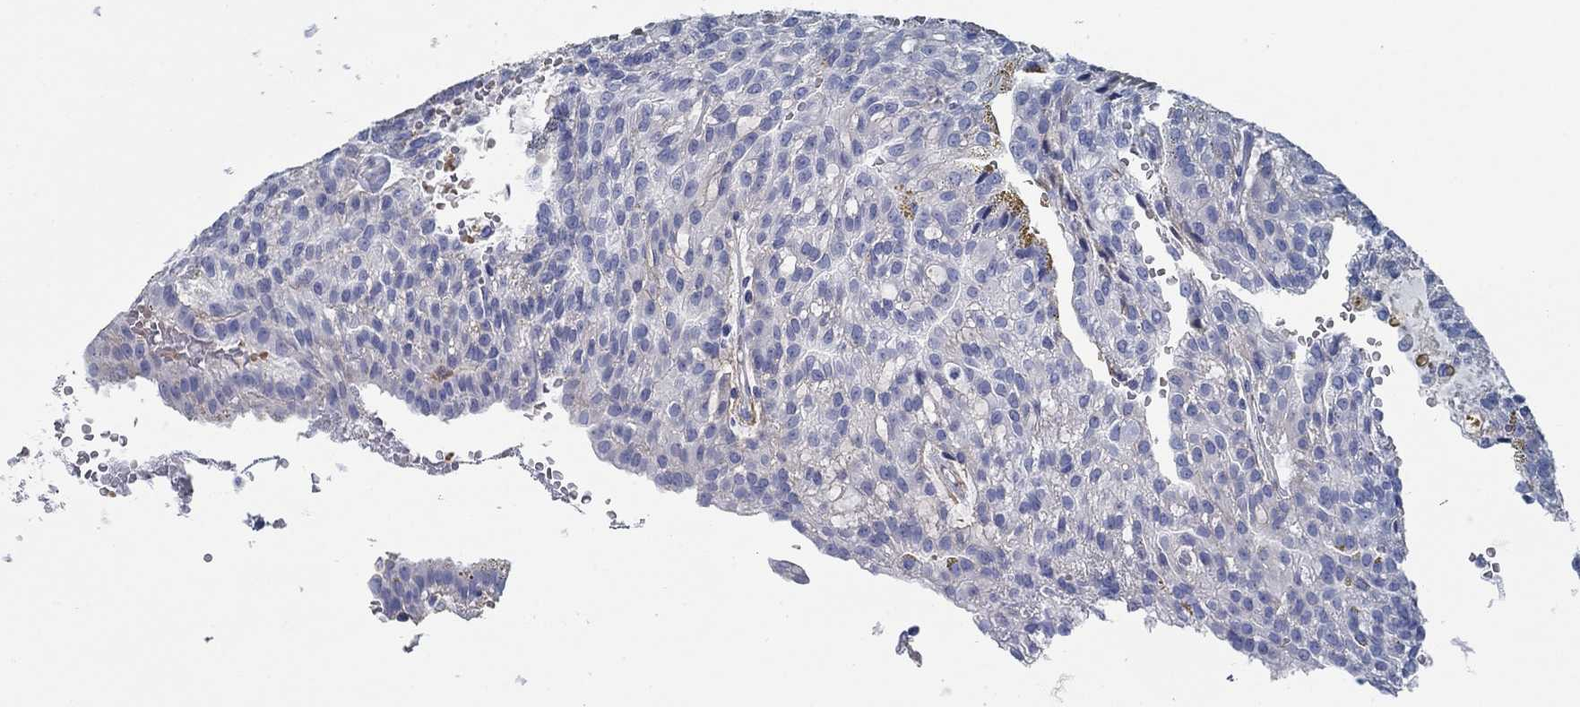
{"staining": {"intensity": "negative", "quantity": "none", "location": "none"}, "tissue": "renal cancer", "cell_type": "Tumor cells", "image_type": "cancer", "snomed": [{"axis": "morphology", "description": "Adenocarcinoma, NOS"}, {"axis": "topography", "description": "Kidney"}], "caption": "Protein analysis of renal cancer shows no significant expression in tumor cells.", "gene": "GPC1", "patient": {"sex": "male", "age": 63}}